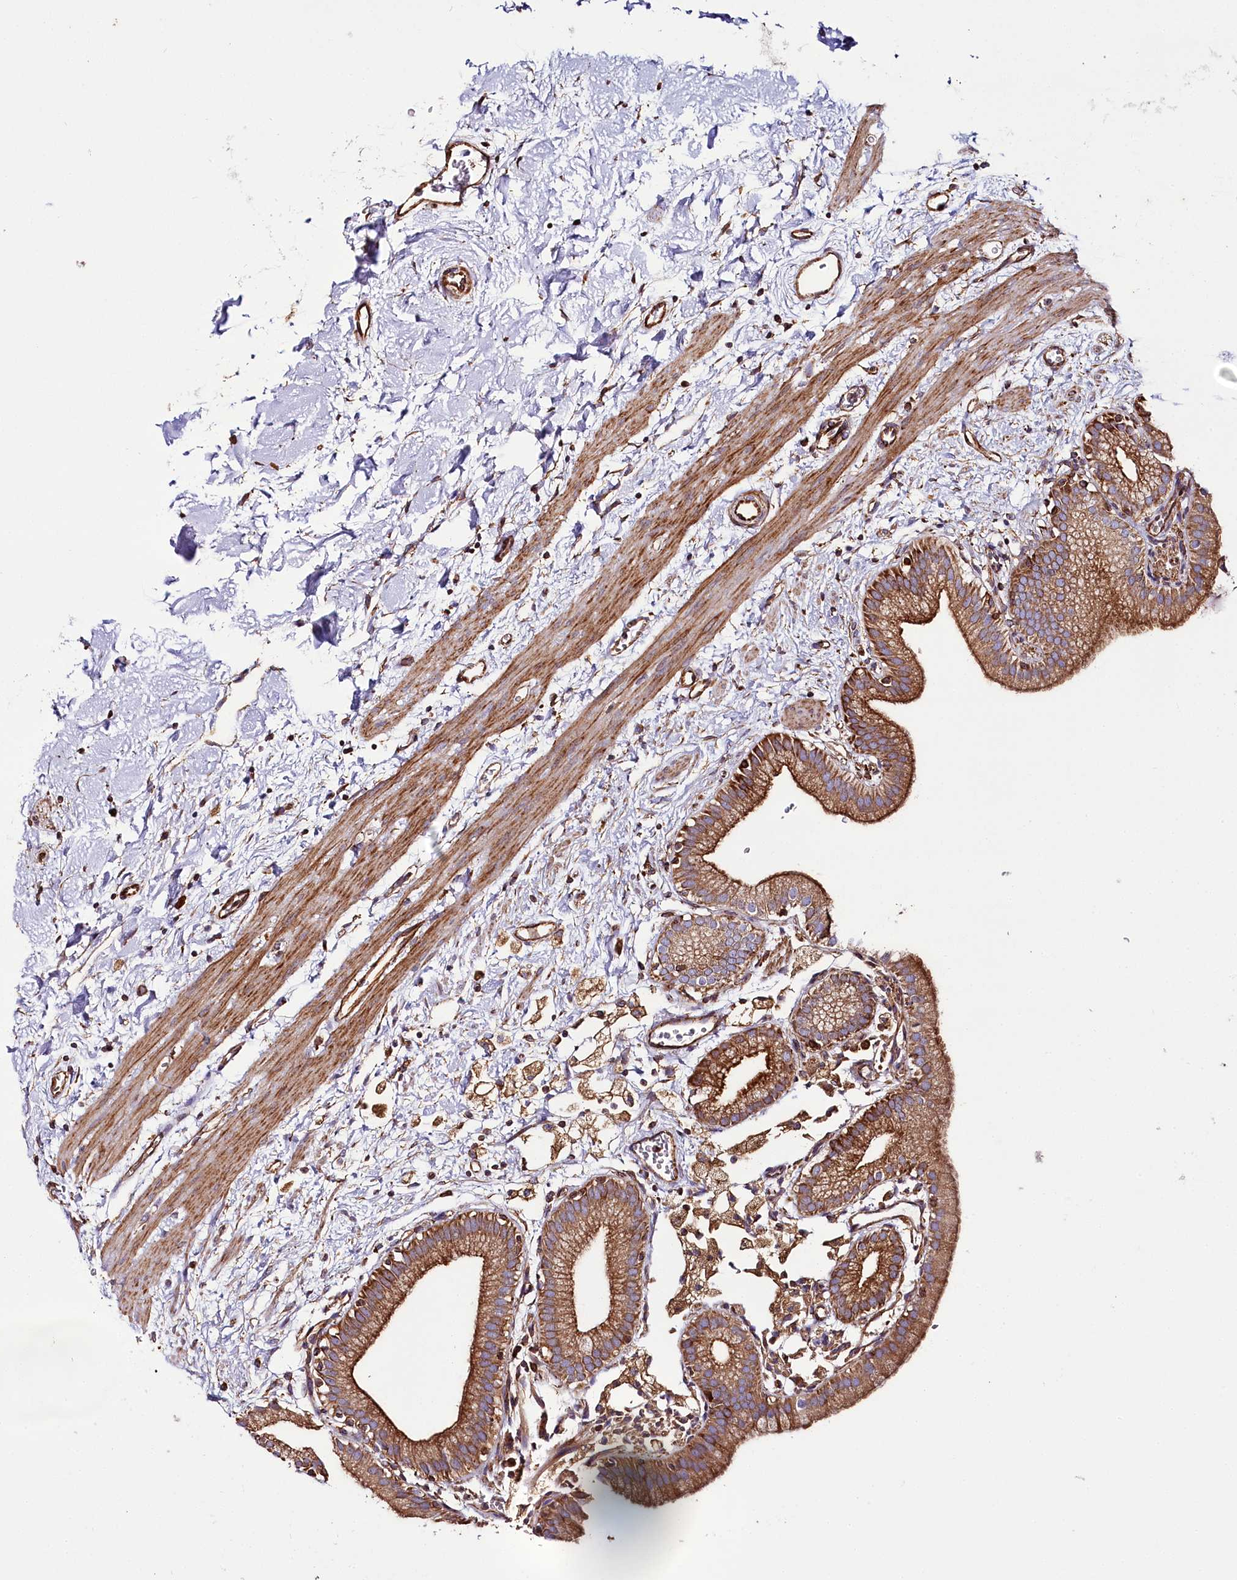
{"staining": {"intensity": "strong", "quantity": ">75%", "location": "cytoplasmic/membranous"}, "tissue": "gallbladder", "cell_type": "Glandular cells", "image_type": "normal", "snomed": [{"axis": "morphology", "description": "Normal tissue, NOS"}, {"axis": "topography", "description": "Gallbladder"}], "caption": "Gallbladder stained with IHC shows strong cytoplasmic/membranous expression in approximately >75% of glandular cells. The staining was performed using DAB (3,3'-diaminobenzidine), with brown indicating positive protein expression. Nuclei are stained blue with hematoxylin.", "gene": "THUMPD3", "patient": {"sex": "male", "age": 55}}